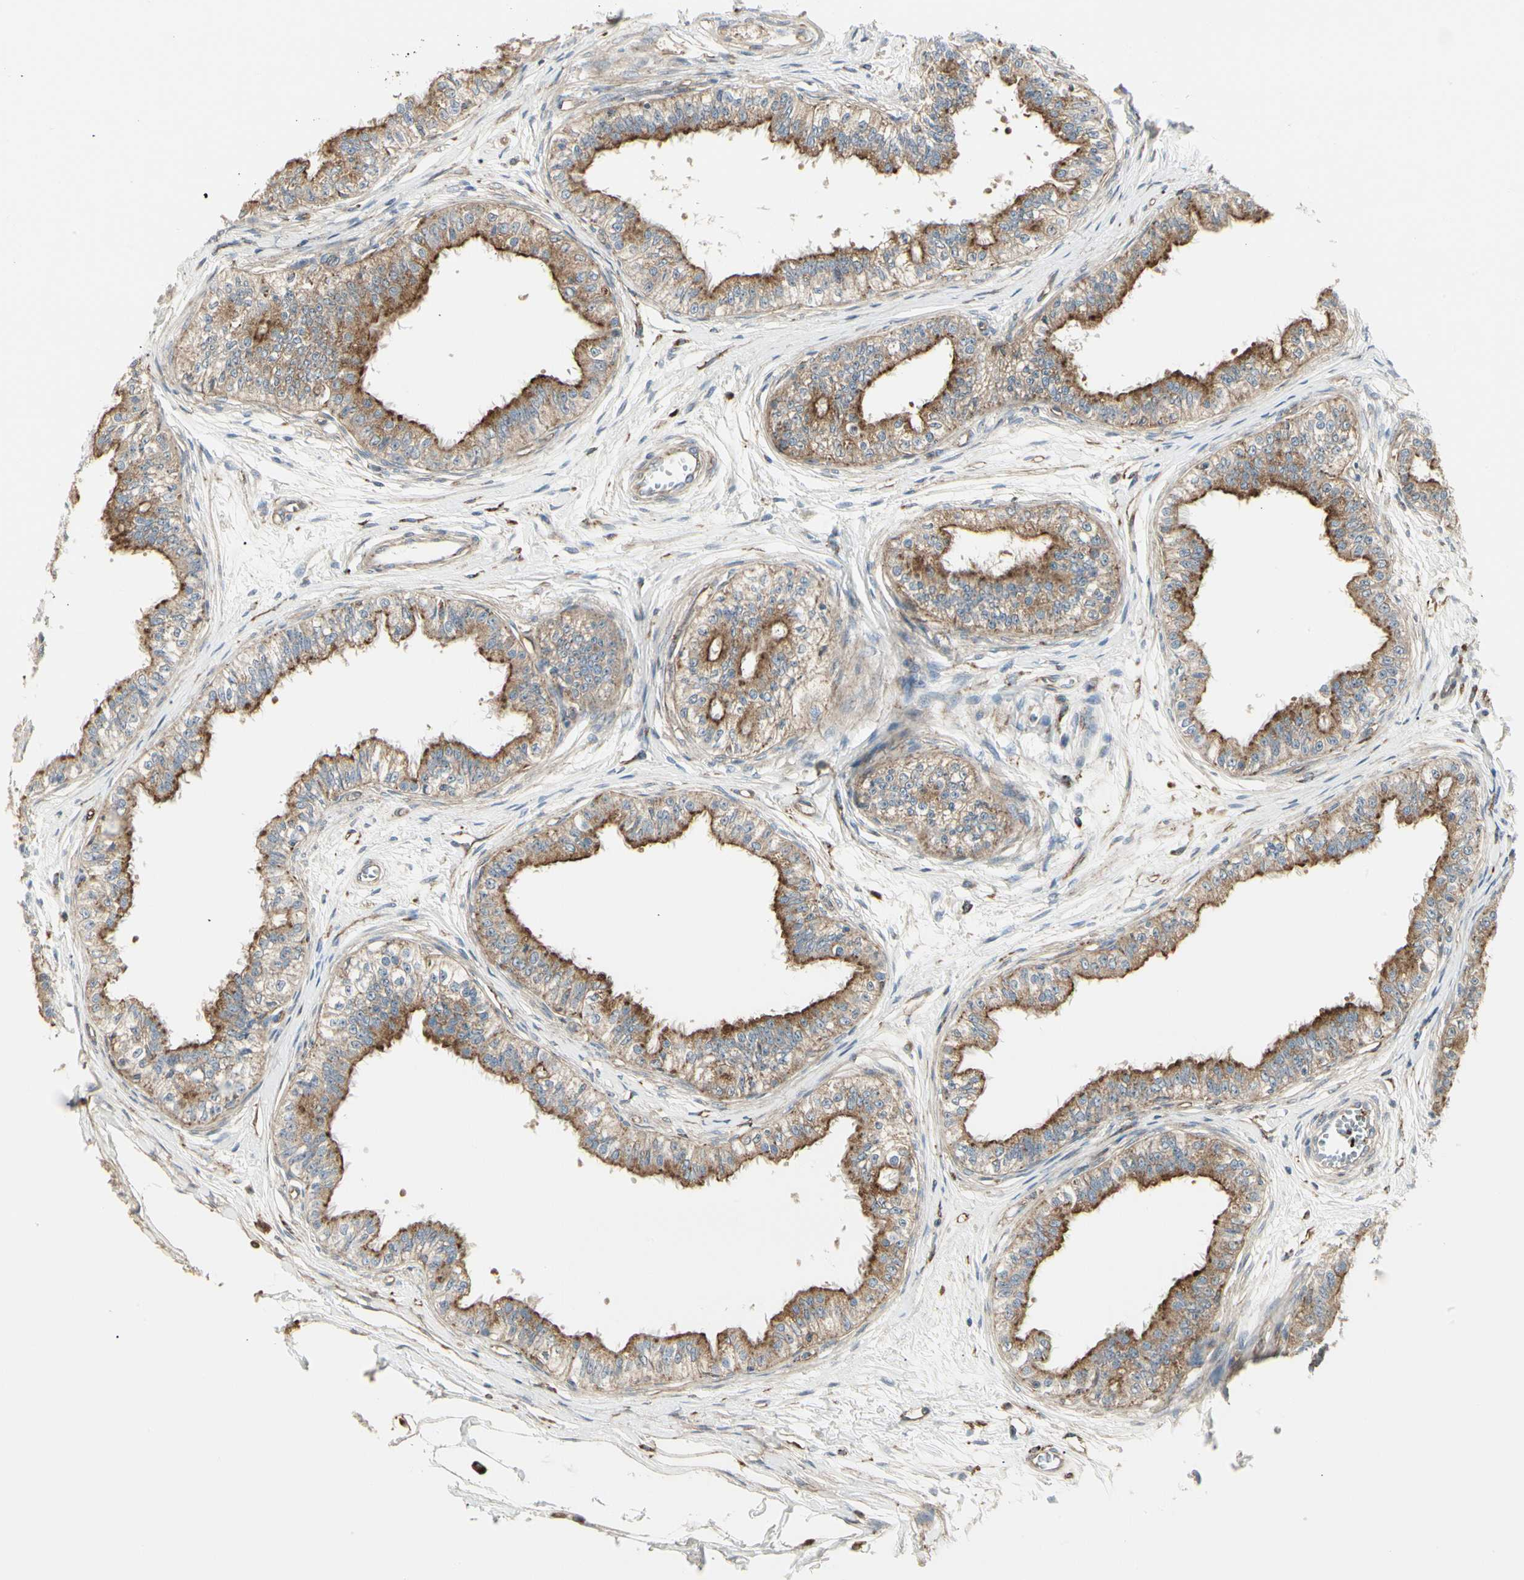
{"staining": {"intensity": "moderate", "quantity": ">75%", "location": "cytoplasmic/membranous"}, "tissue": "epididymis", "cell_type": "Glandular cells", "image_type": "normal", "snomed": [{"axis": "morphology", "description": "Normal tissue, NOS"}, {"axis": "morphology", "description": "Adenocarcinoma, metastatic, NOS"}, {"axis": "topography", "description": "Testis"}, {"axis": "topography", "description": "Epididymis"}], "caption": "Immunohistochemical staining of benign epididymis demonstrates medium levels of moderate cytoplasmic/membranous staining in approximately >75% of glandular cells. (Brightfield microscopy of DAB IHC at high magnification).", "gene": "ATP6V1B2", "patient": {"sex": "male", "age": 26}}